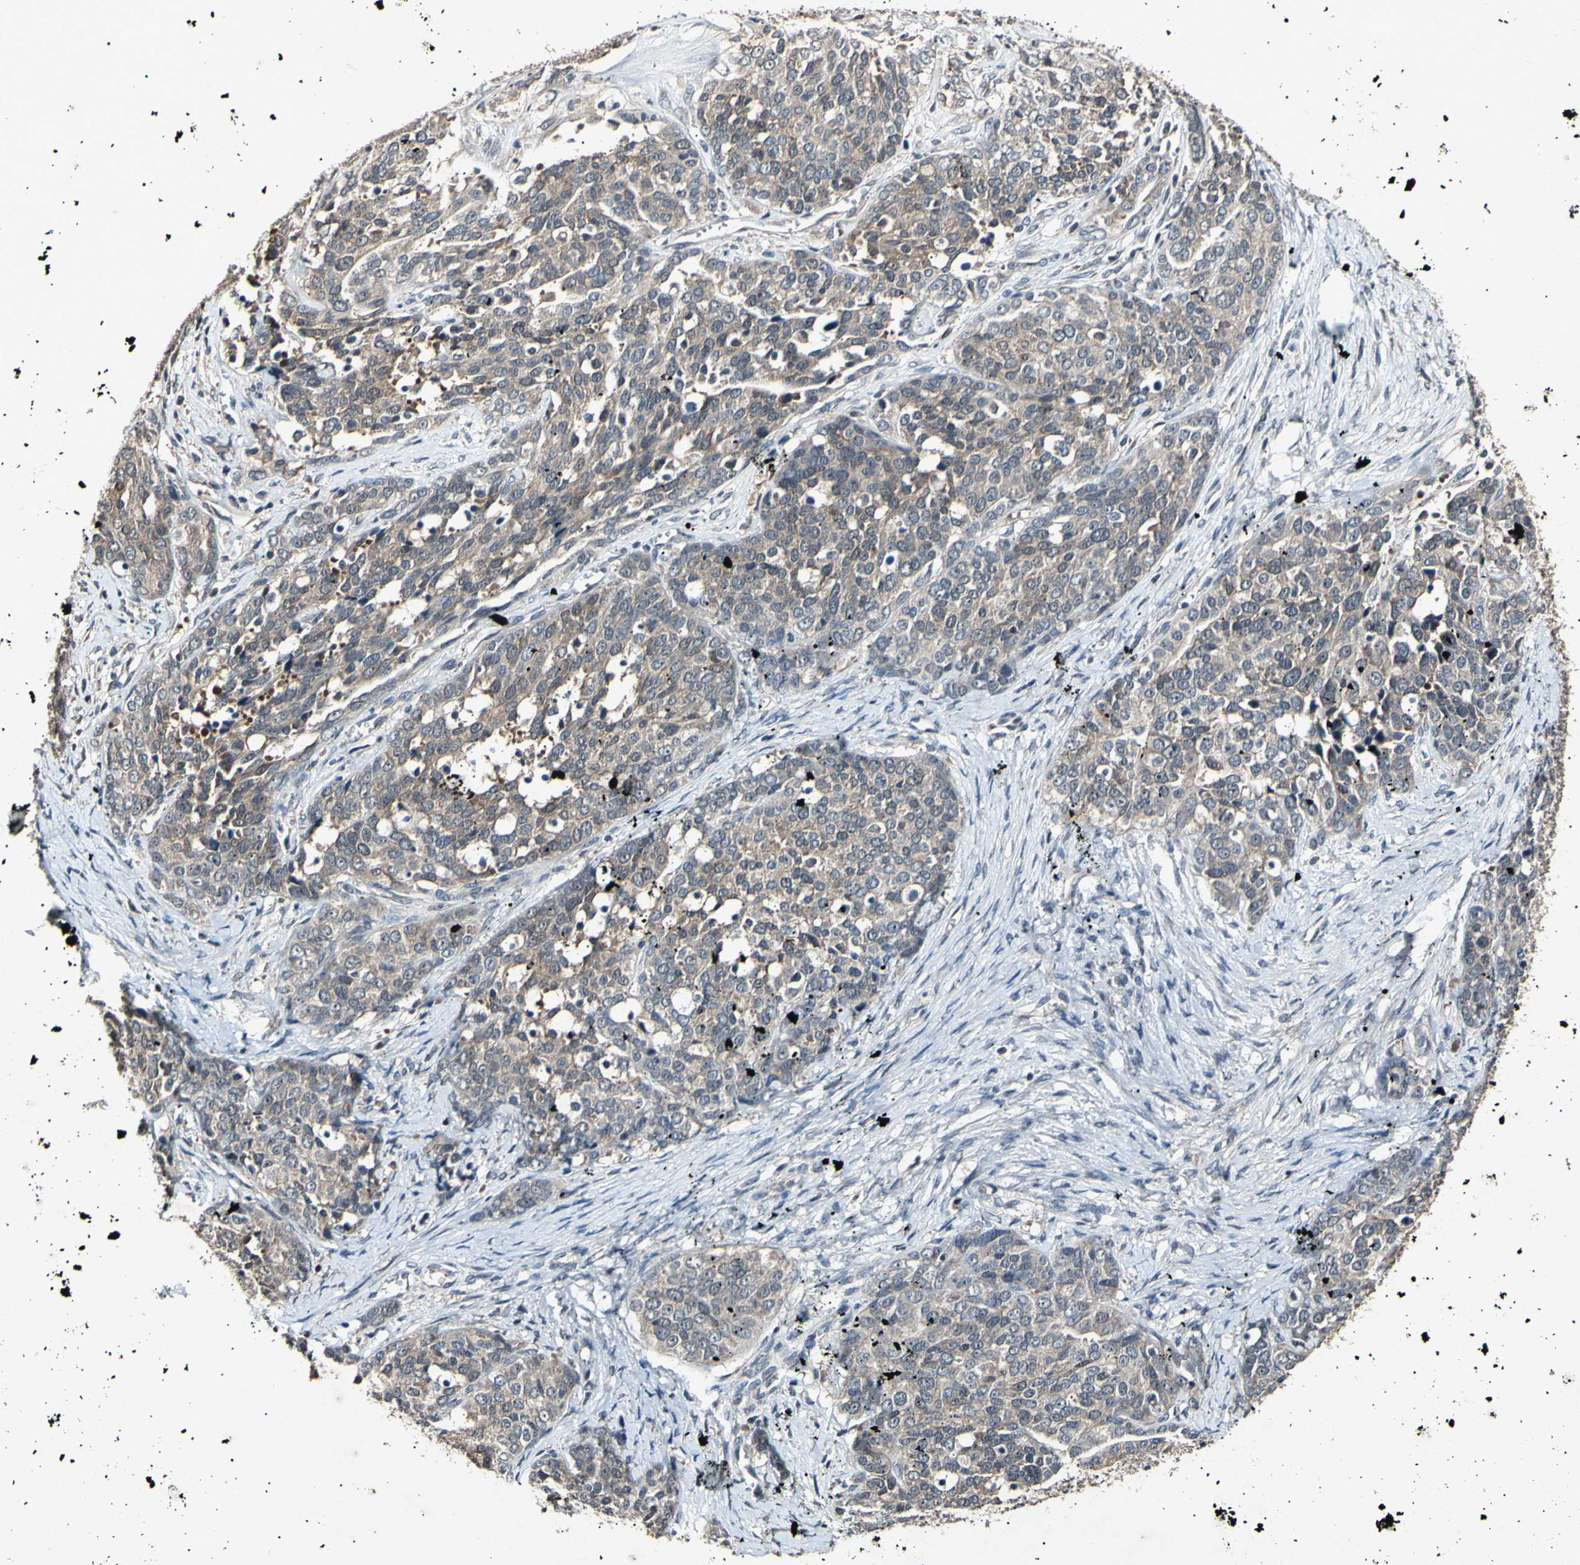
{"staining": {"intensity": "weak", "quantity": ">75%", "location": "cytoplasmic/membranous"}, "tissue": "ovarian cancer", "cell_type": "Tumor cells", "image_type": "cancer", "snomed": [{"axis": "morphology", "description": "Cystadenocarcinoma, serous, NOS"}, {"axis": "topography", "description": "Ovary"}], "caption": "Tumor cells exhibit weak cytoplasmic/membranous expression in about >75% of cells in ovarian cancer.", "gene": "ADCY3", "patient": {"sex": "female", "age": 44}}